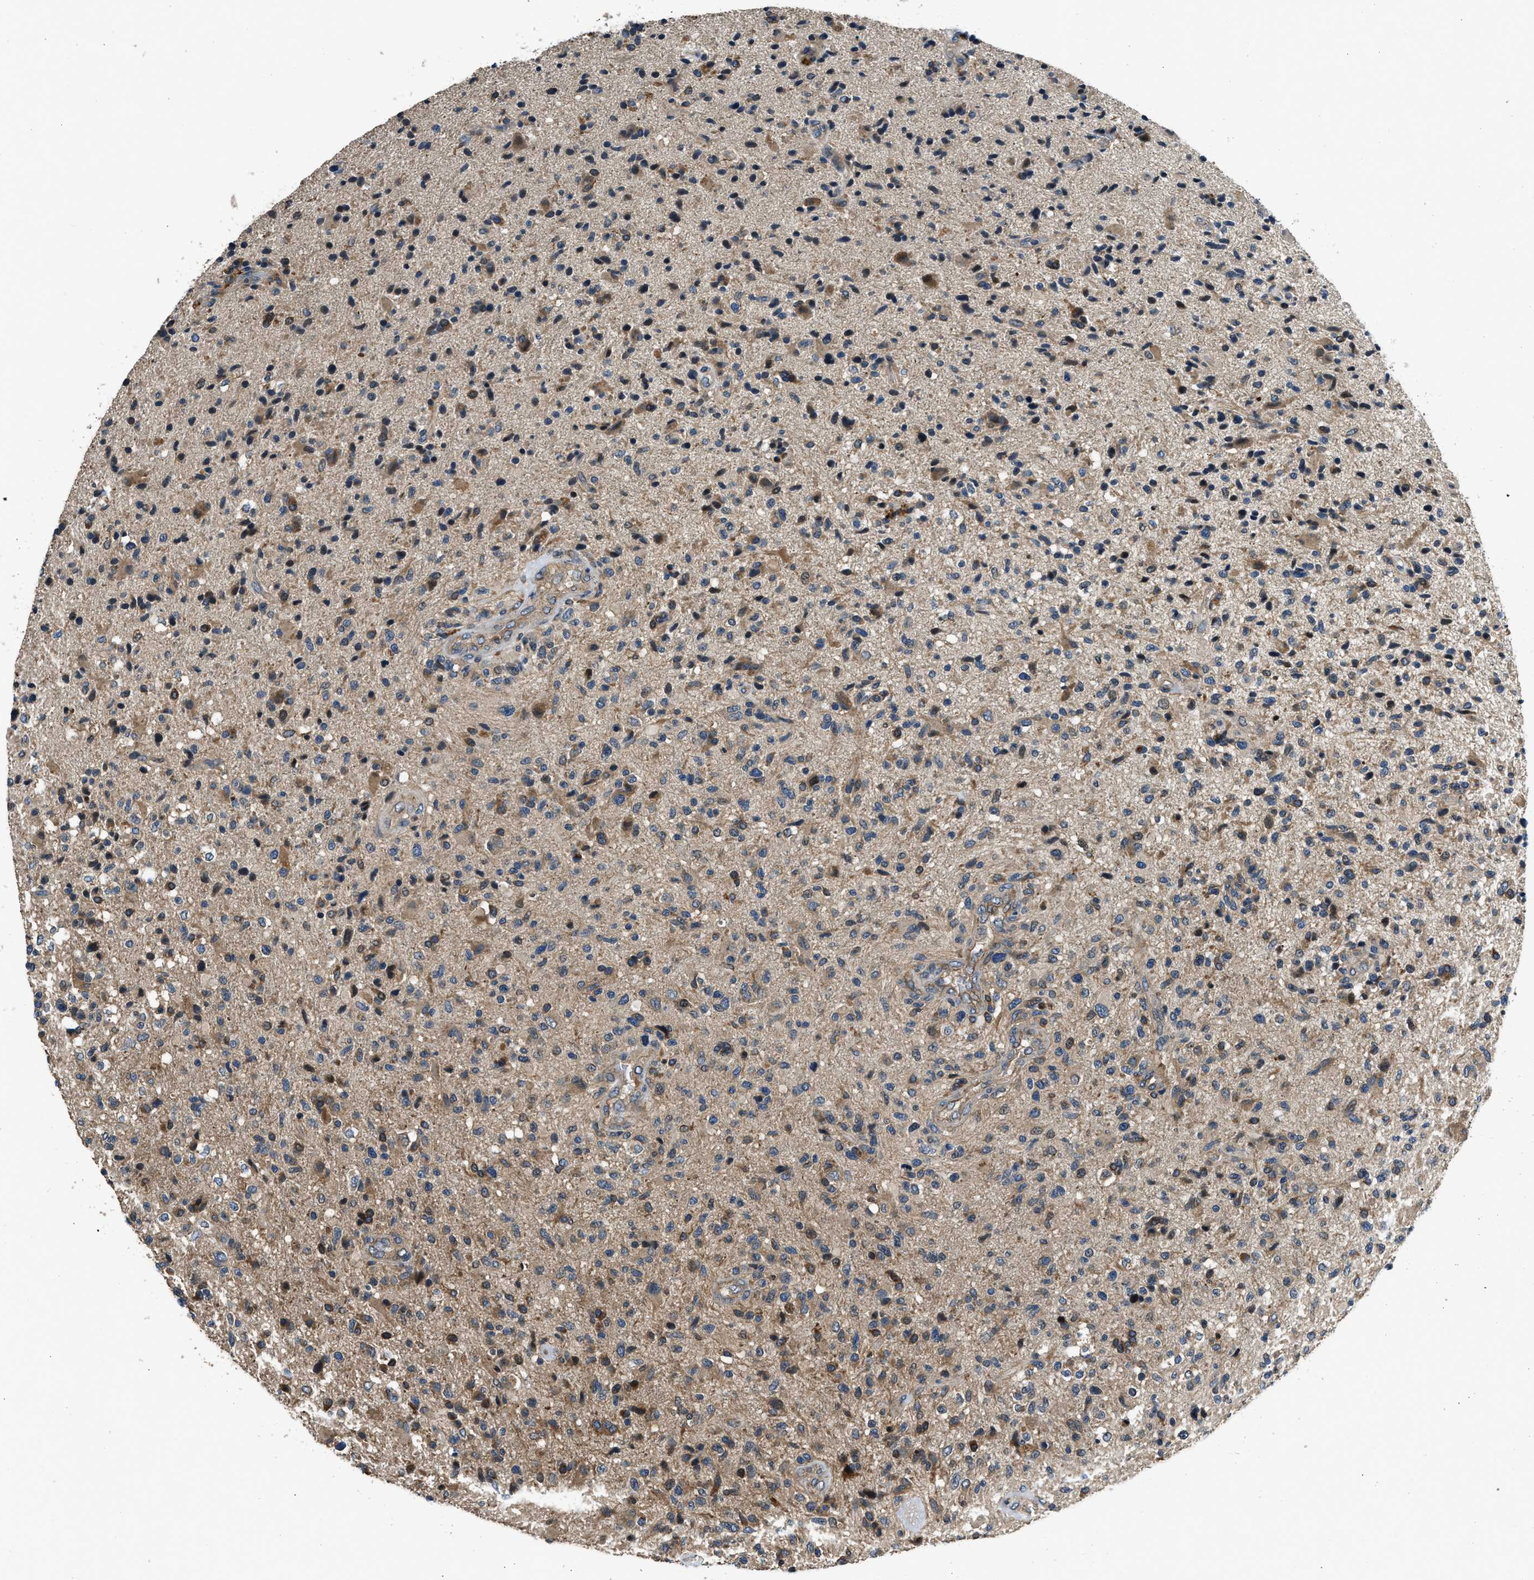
{"staining": {"intensity": "moderate", "quantity": "25%-75%", "location": "cytoplasmic/membranous"}, "tissue": "glioma", "cell_type": "Tumor cells", "image_type": "cancer", "snomed": [{"axis": "morphology", "description": "Glioma, malignant, High grade"}, {"axis": "topography", "description": "Brain"}], "caption": "Immunohistochemistry (IHC) micrograph of malignant glioma (high-grade) stained for a protein (brown), which reveals medium levels of moderate cytoplasmic/membranous staining in approximately 25%-75% of tumor cells.", "gene": "IL3RA", "patient": {"sex": "male", "age": 72}}